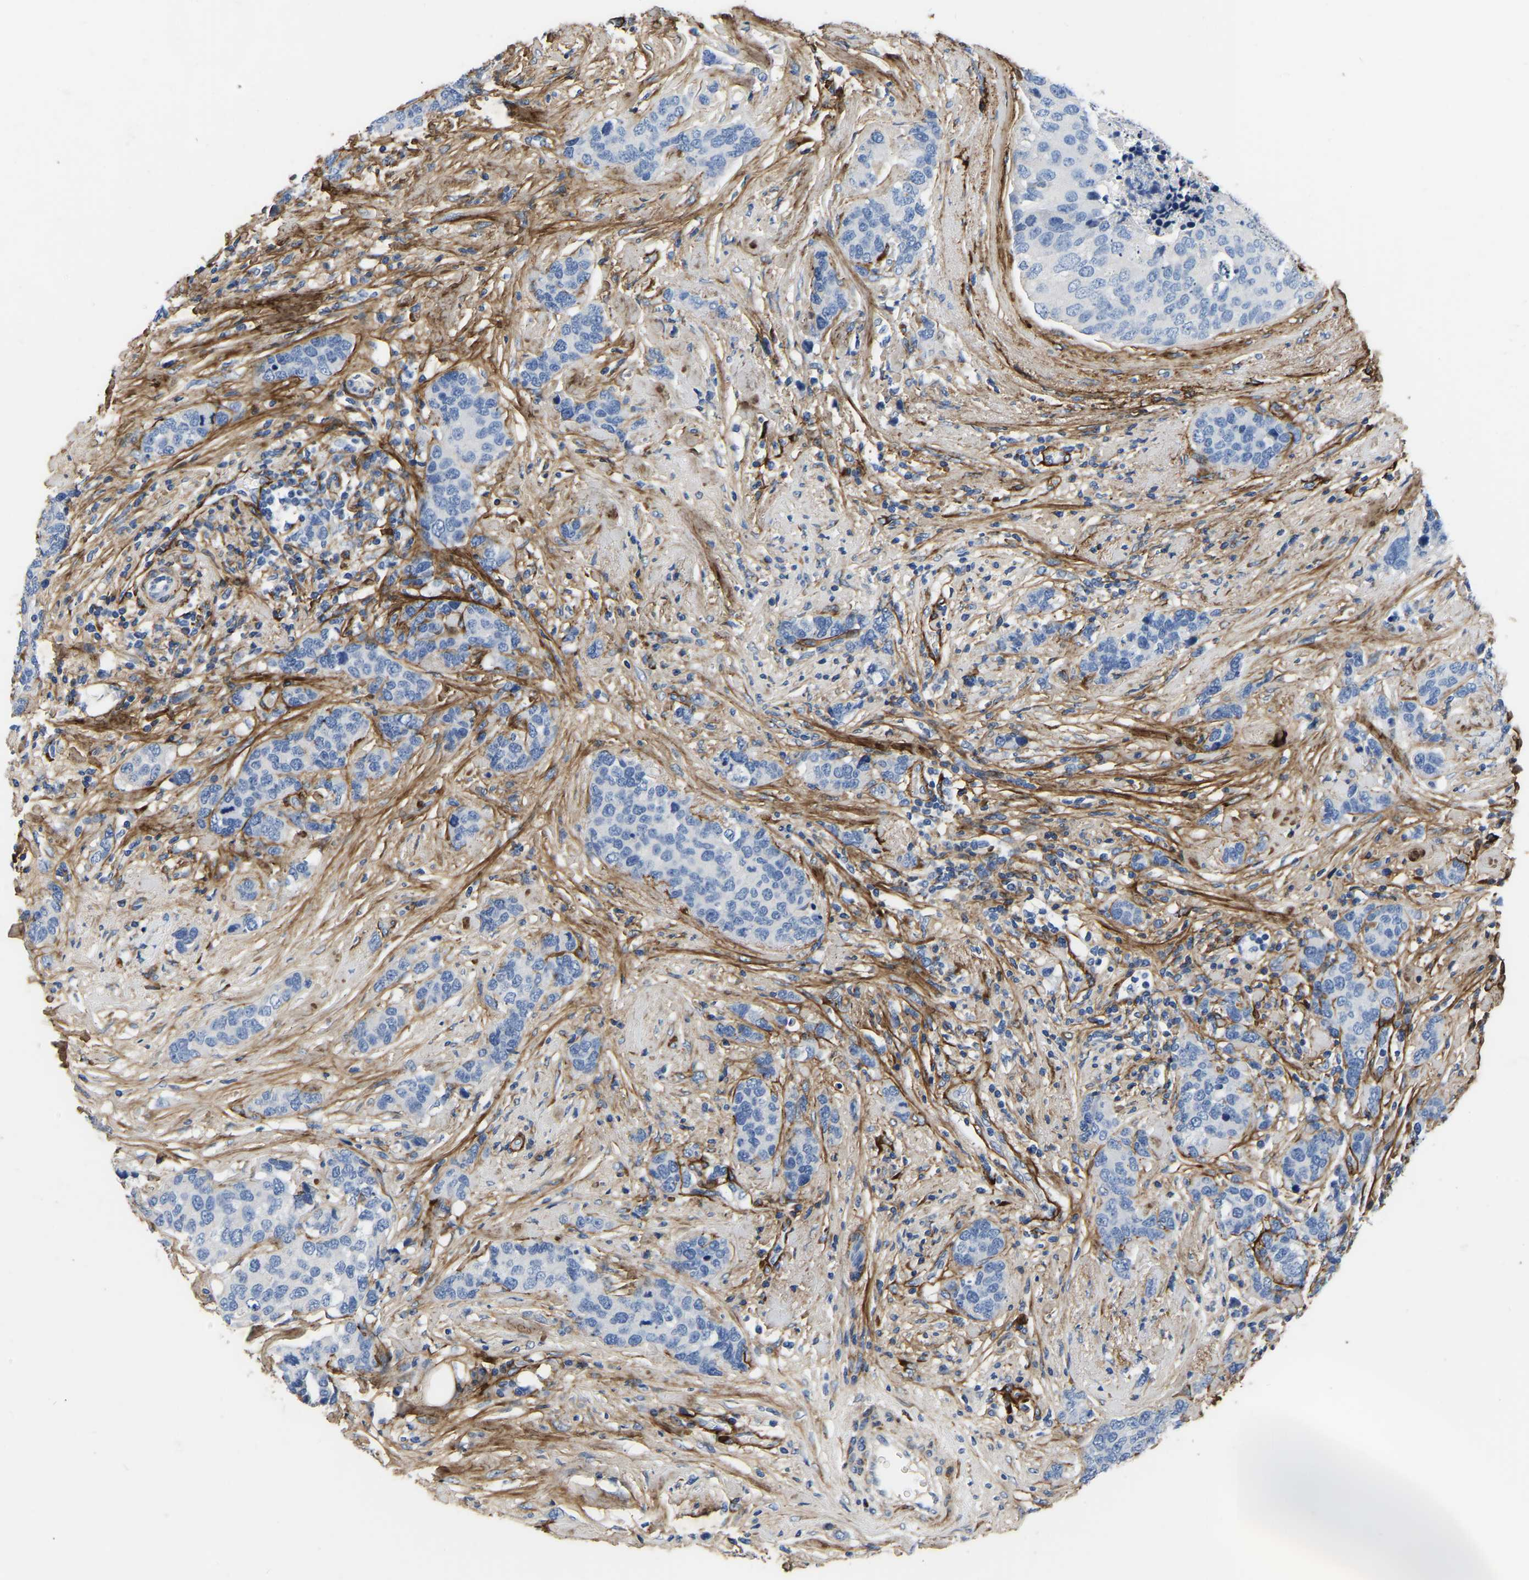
{"staining": {"intensity": "negative", "quantity": "none", "location": "none"}, "tissue": "breast cancer", "cell_type": "Tumor cells", "image_type": "cancer", "snomed": [{"axis": "morphology", "description": "Lobular carcinoma"}, {"axis": "topography", "description": "Breast"}], "caption": "Breast lobular carcinoma was stained to show a protein in brown. There is no significant expression in tumor cells.", "gene": "COL6A1", "patient": {"sex": "female", "age": 59}}